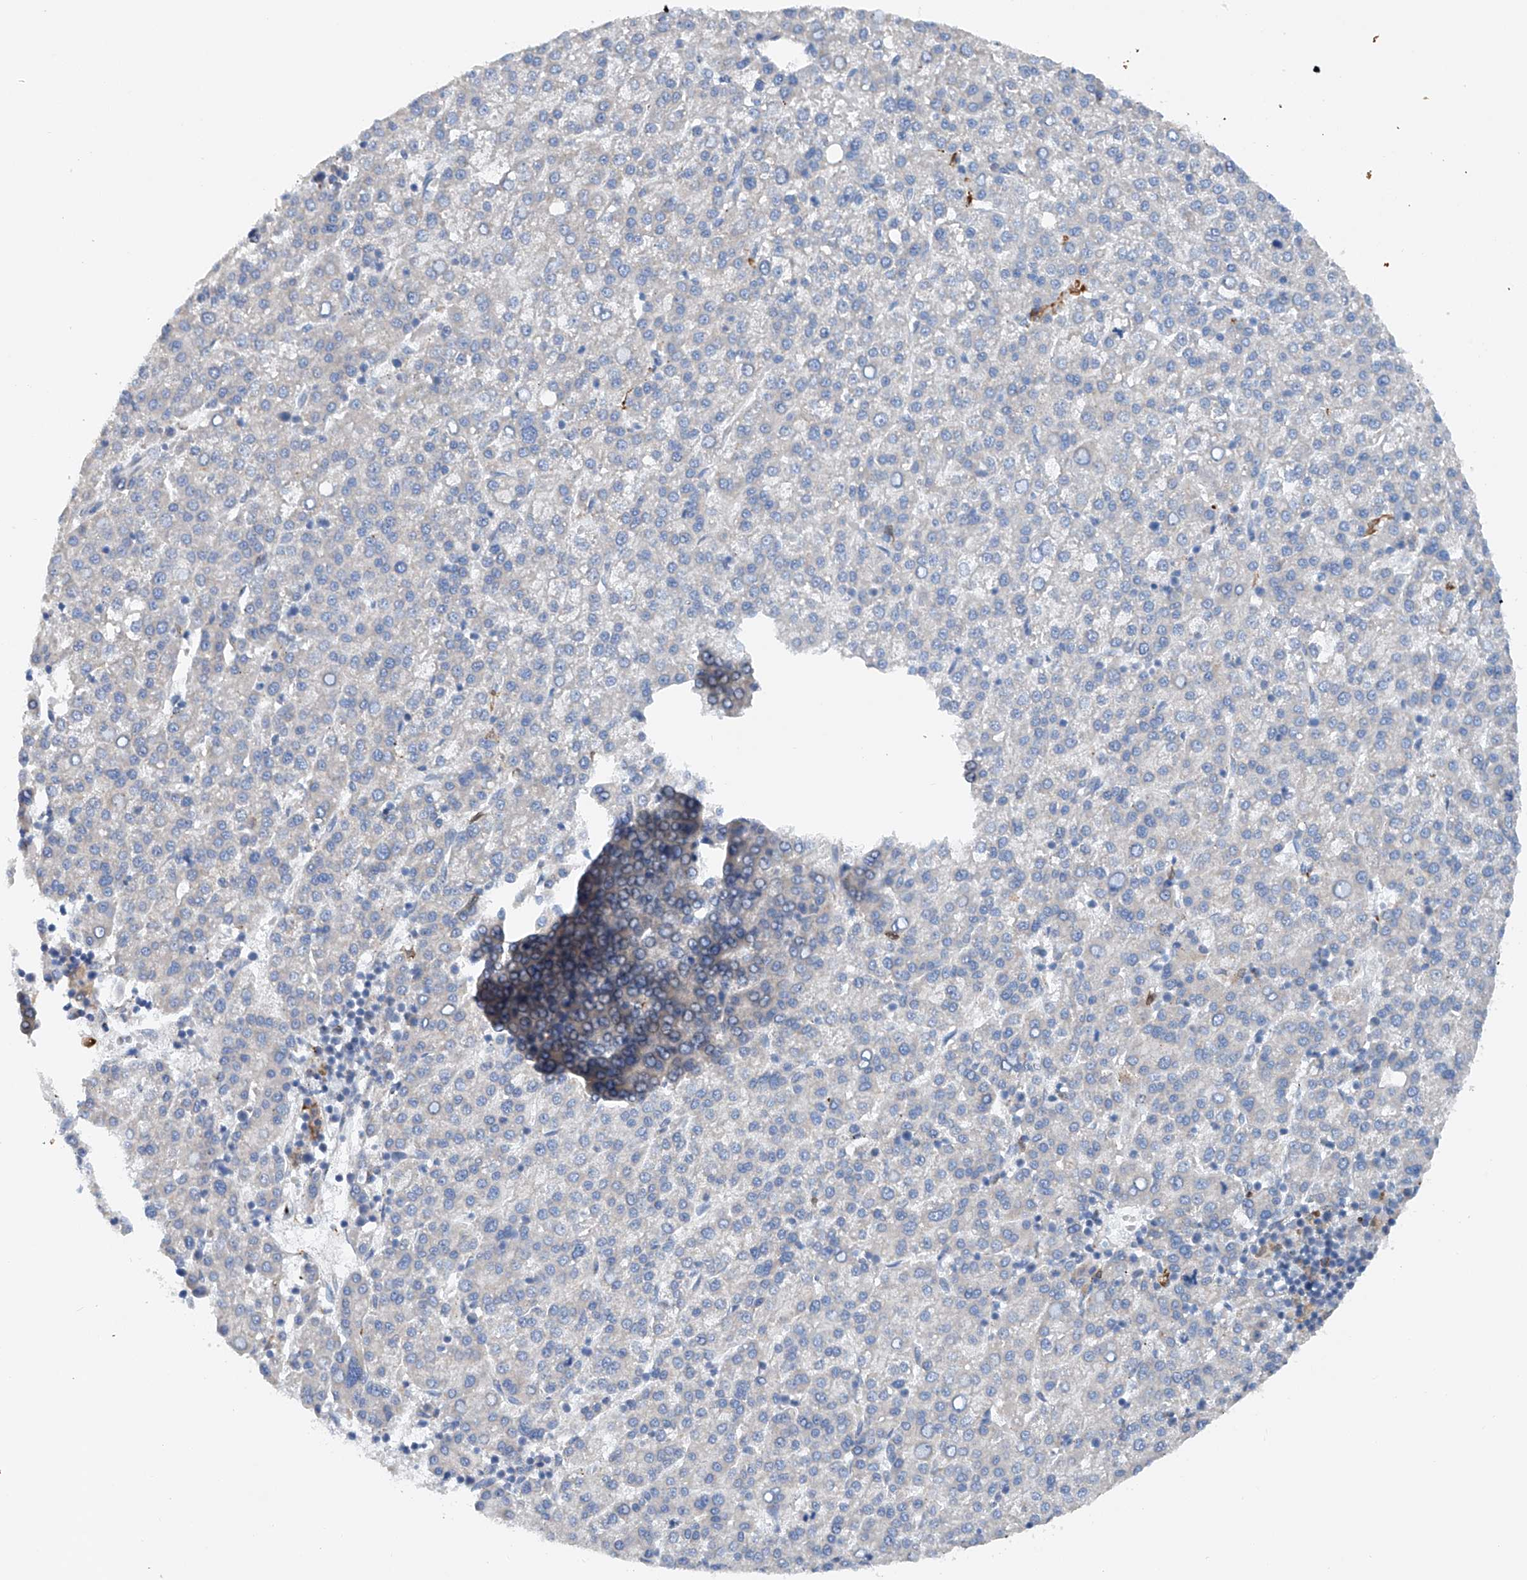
{"staining": {"intensity": "negative", "quantity": "none", "location": "none"}, "tissue": "liver cancer", "cell_type": "Tumor cells", "image_type": "cancer", "snomed": [{"axis": "morphology", "description": "Carcinoma, Hepatocellular, NOS"}, {"axis": "topography", "description": "Liver"}], "caption": "This photomicrograph is of liver cancer (hepatocellular carcinoma) stained with IHC to label a protein in brown with the nuclei are counter-stained blue. There is no expression in tumor cells.", "gene": "CEP85L", "patient": {"sex": "female", "age": 58}}